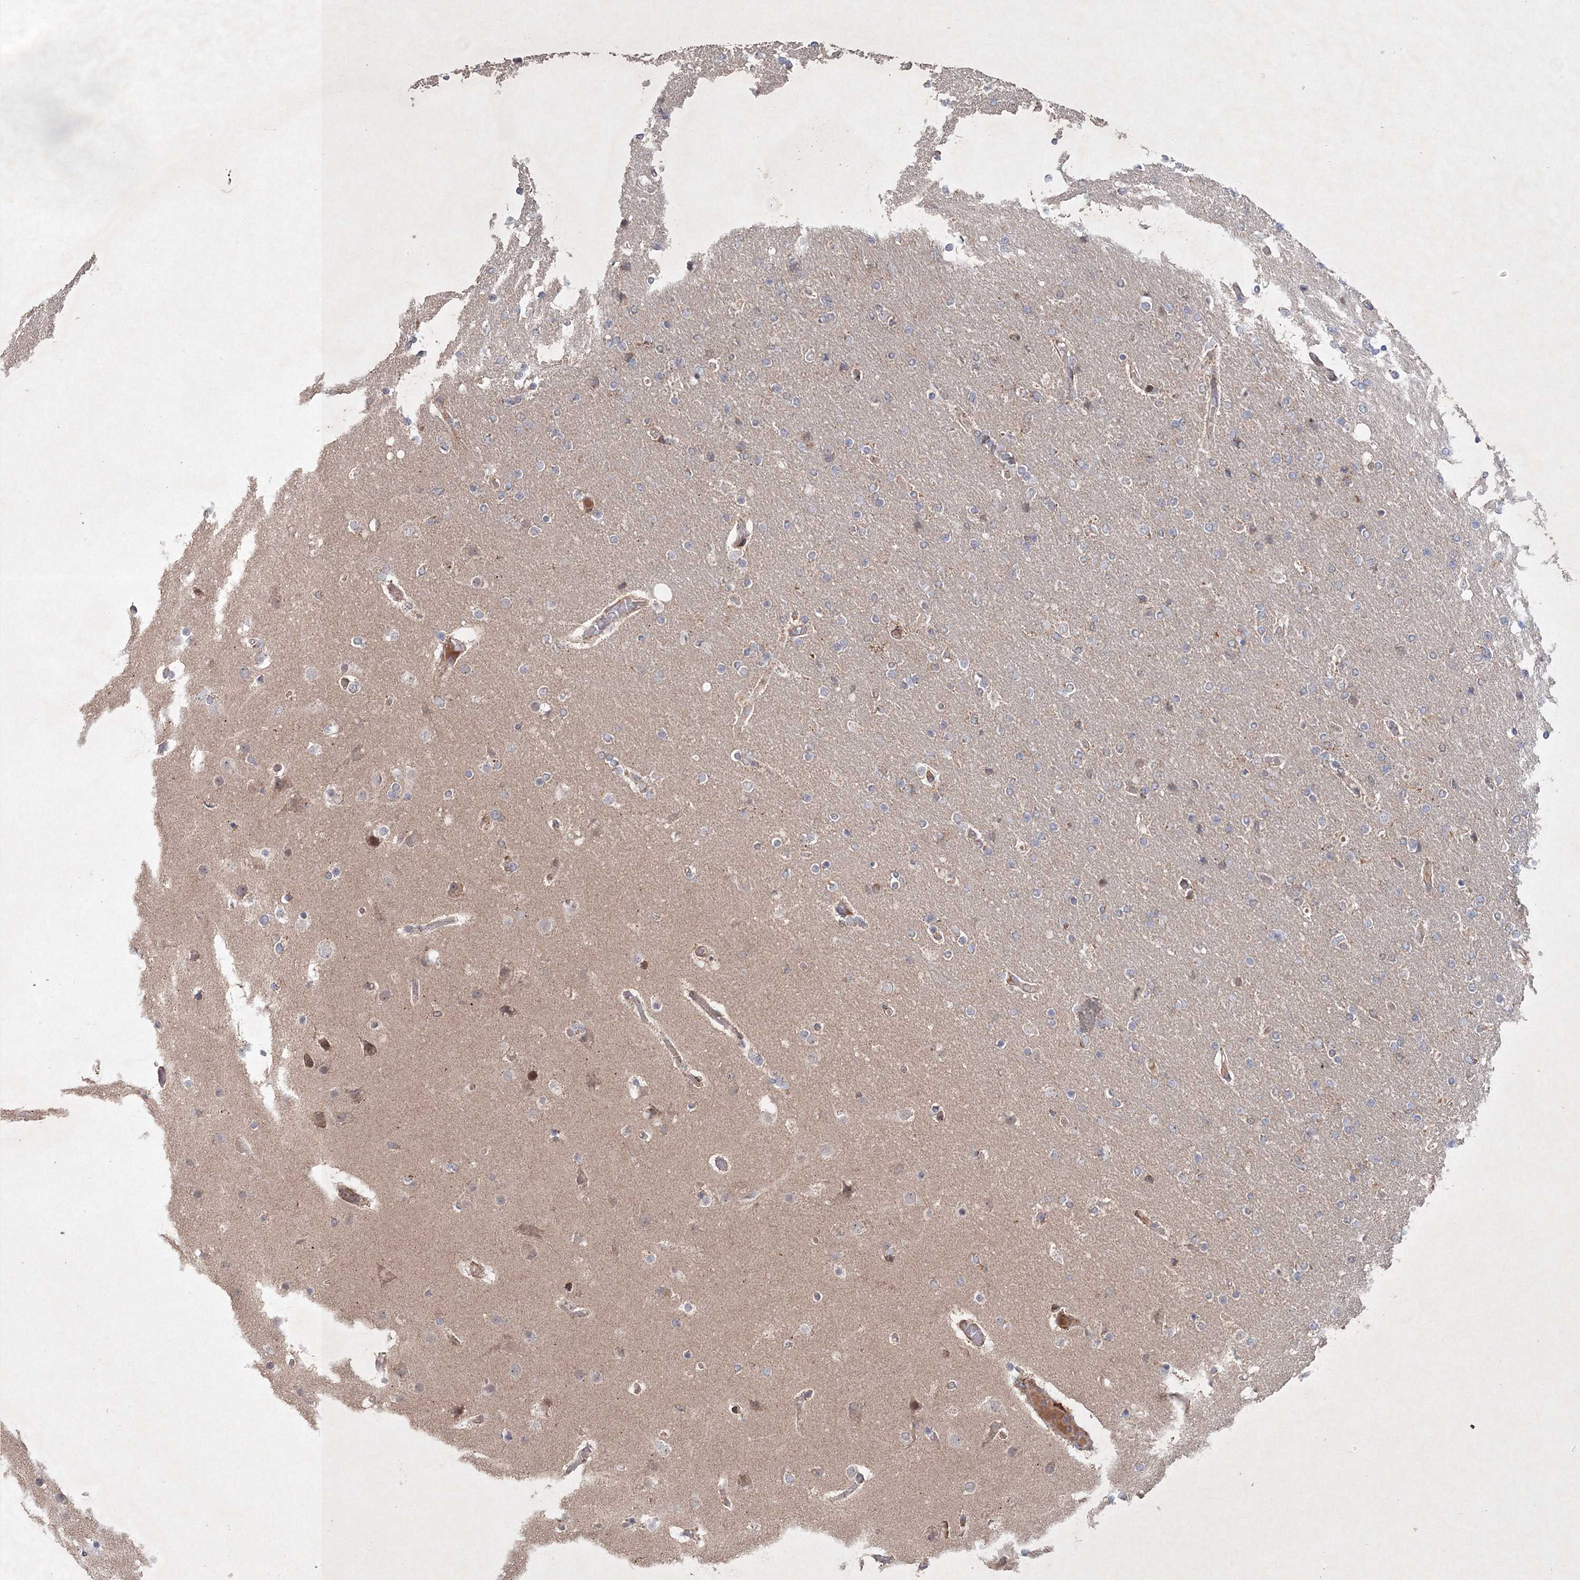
{"staining": {"intensity": "negative", "quantity": "none", "location": "none"}, "tissue": "glioma", "cell_type": "Tumor cells", "image_type": "cancer", "snomed": [{"axis": "morphology", "description": "Glioma, malignant, High grade"}, {"axis": "topography", "description": "Cerebral cortex"}], "caption": "The immunohistochemistry (IHC) image has no significant expression in tumor cells of malignant glioma (high-grade) tissue.", "gene": "NOA1", "patient": {"sex": "female", "age": 36}}